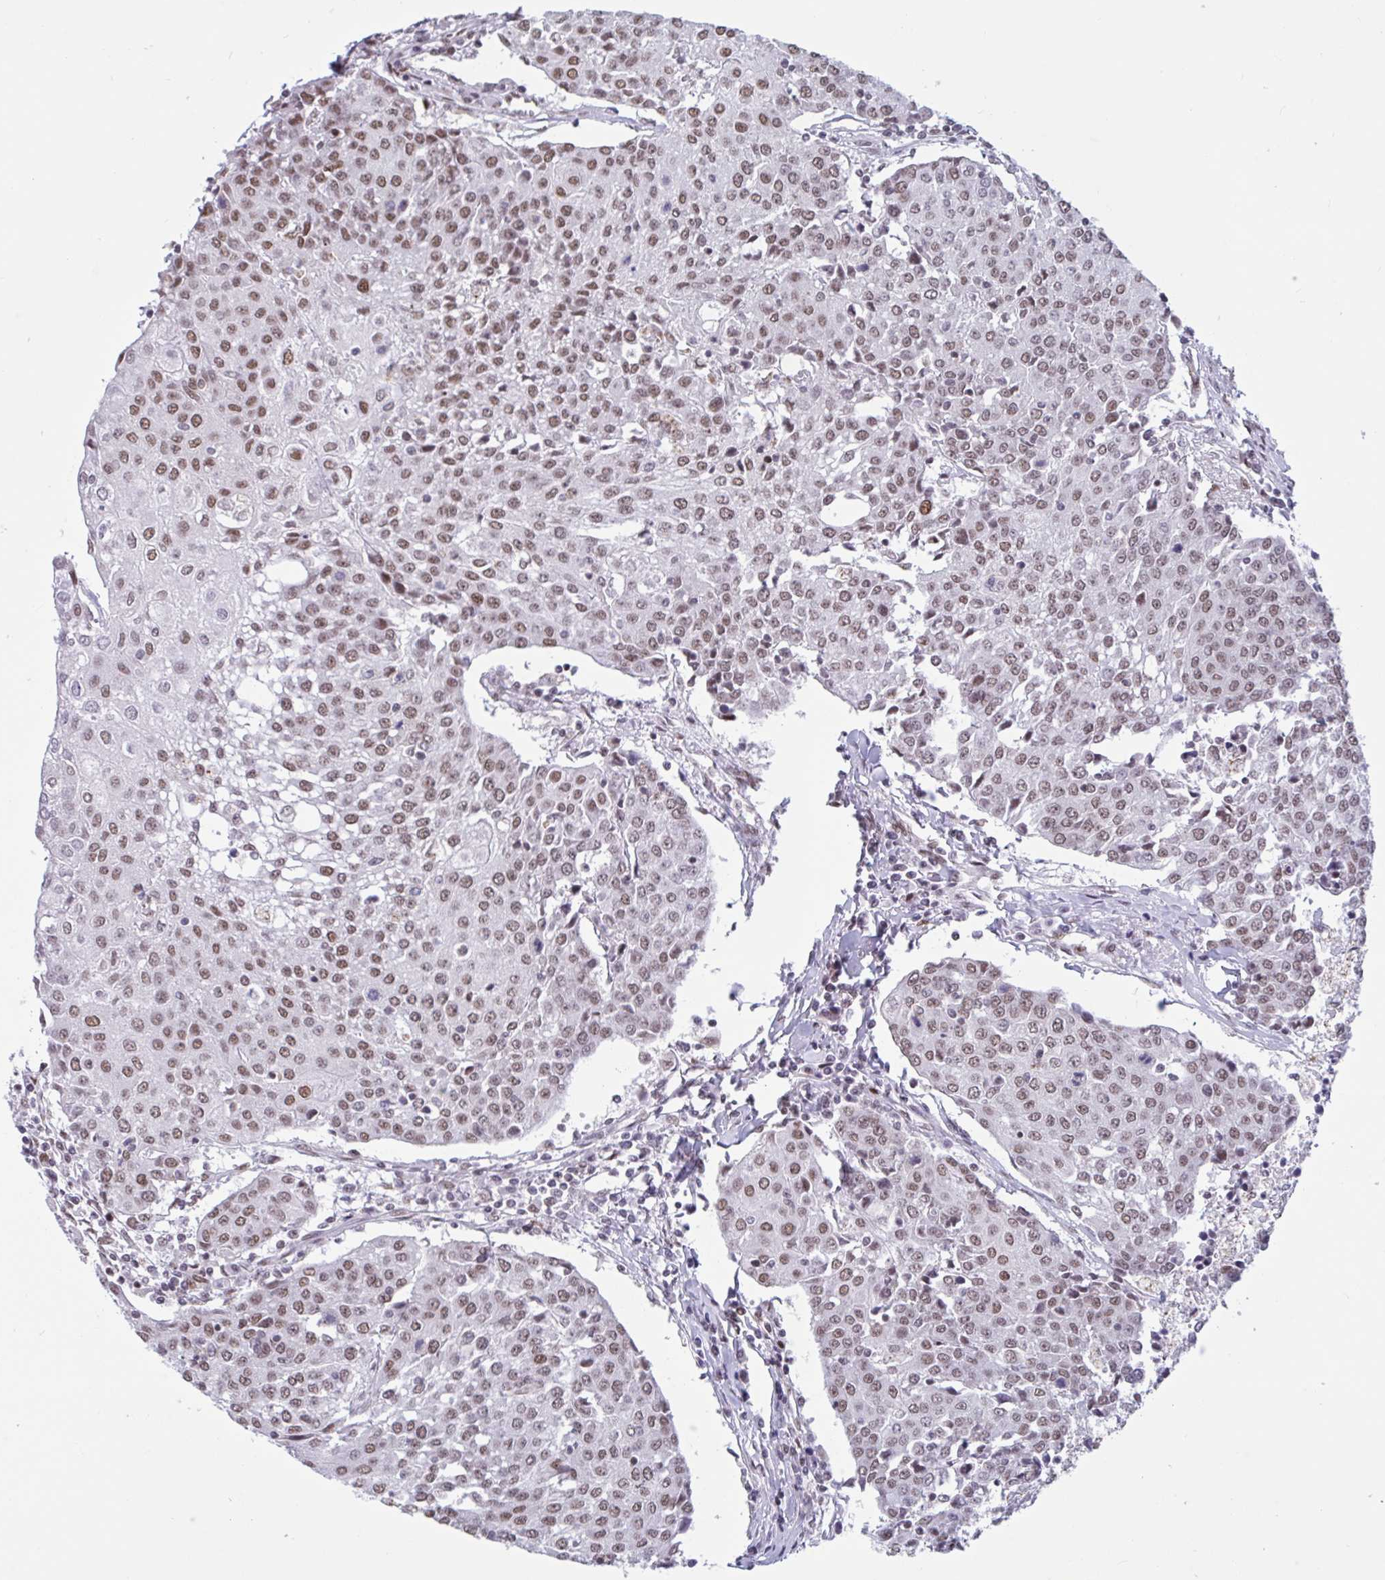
{"staining": {"intensity": "moderate", "quantity": ">75%", "location": "nuclear"}, "tissue": "urothelial cancer", "cell_type": "Tumor cells", "image_type": "cancer", "snomed": [{"axis": "morphology", "description": "Urothelial carcinoma, High grade"}, {"axis": "topography", "description": "Urinary bladder"}], "caption": "High-power microscopy captured an IHC micrograph of urothelial cancer, revealing moderate nuclear expression in approximately >75% of tumor cells.", "gene": "CBFA2T2", "patient": {"sex": "female", "age": 85}}